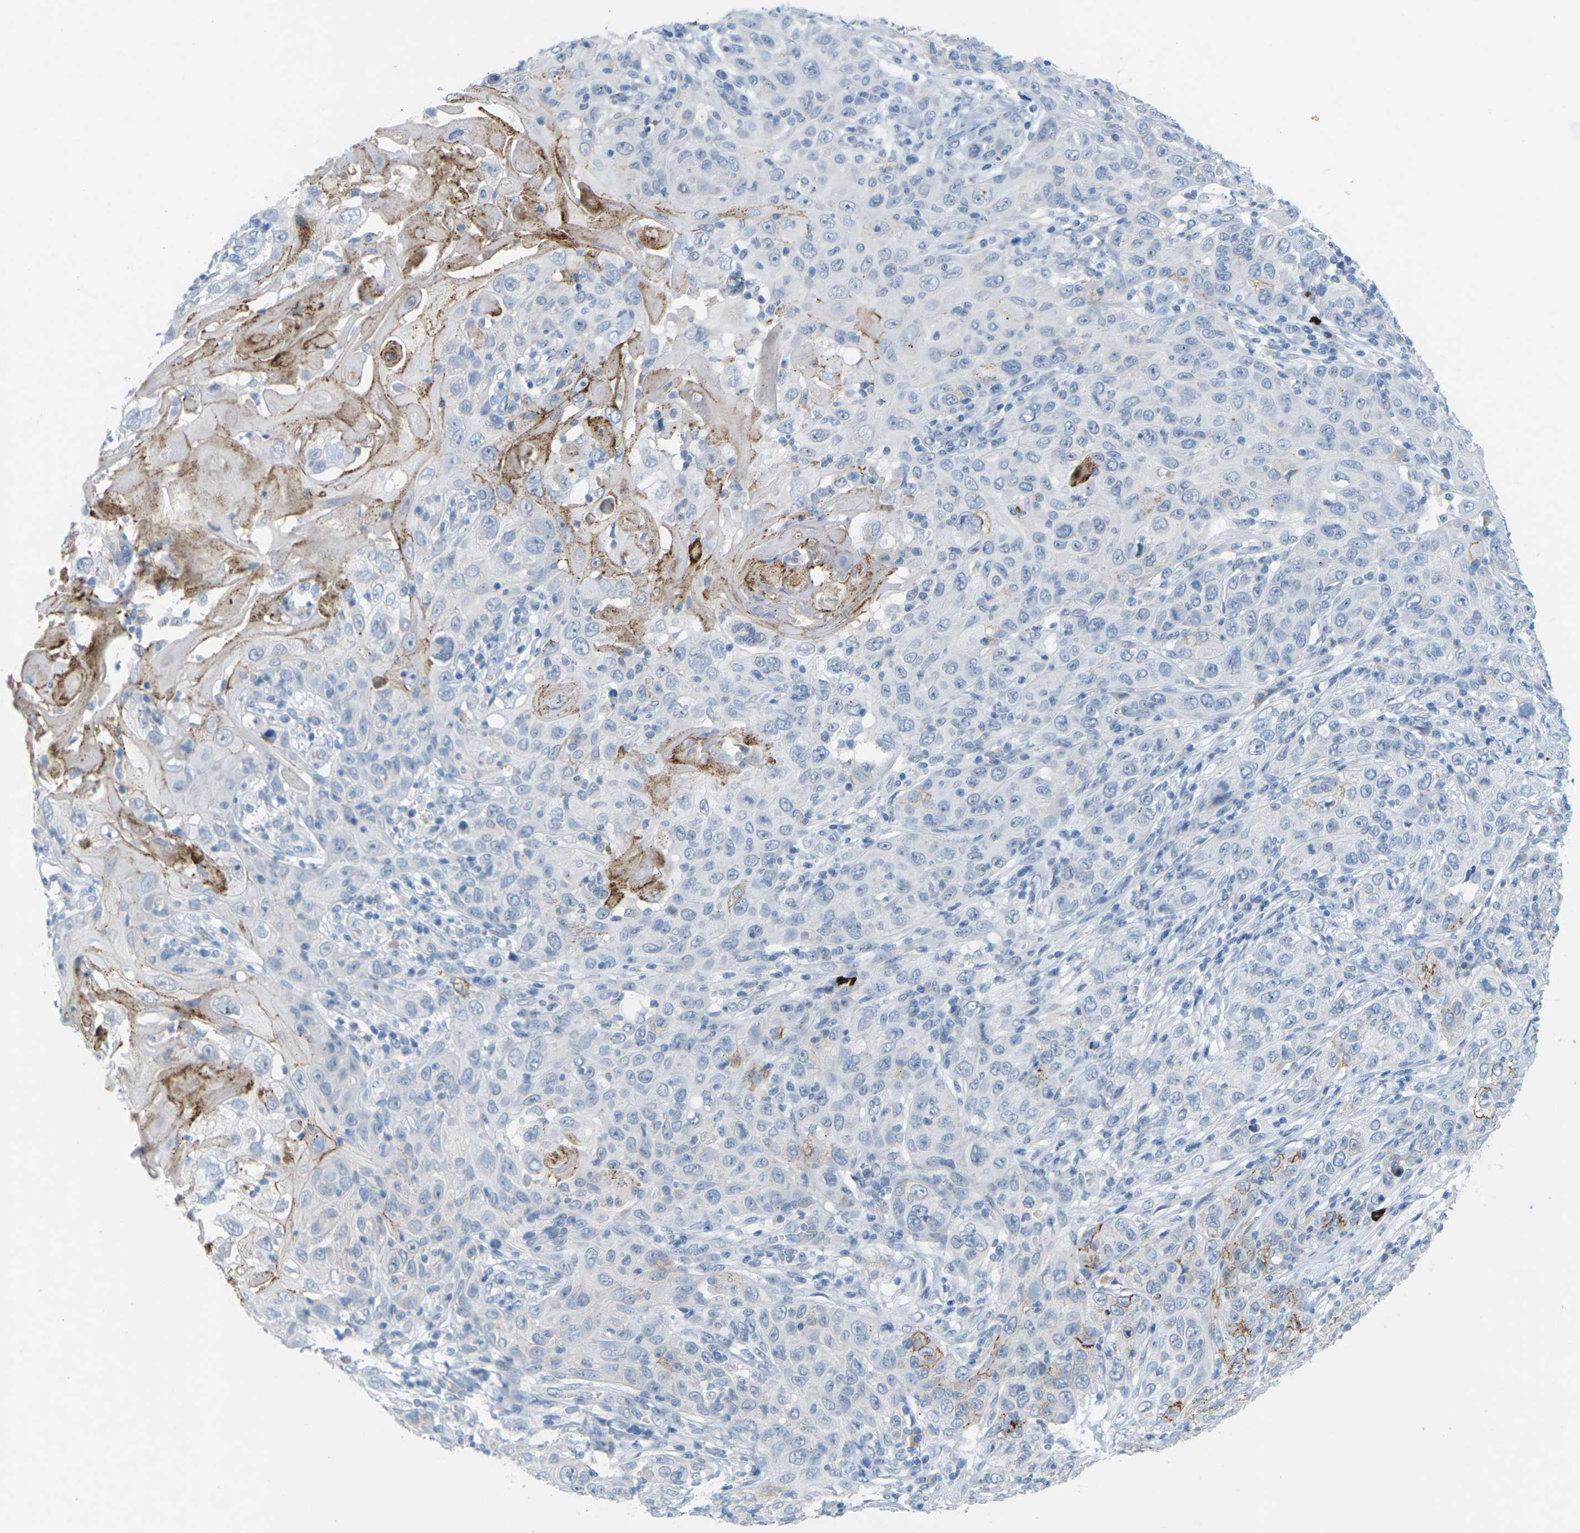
{"staining": {"intensity": "negative", "quantity": "none", "location": "none"}, "tissue": "skin cancer", "cell_type": "Tumor cells", "image_type": "cancer", "snomed": [{"axis": "morphology", "description": "Squamous cell carcinoma, NOS"}, {"axis": "topography", "description": "Skin"}], "caption": "Micrograph shows no protein staining in tumor cells of skin cancer (squamous cell carcinoma) tissue. (IHC, brightfield microscopy, high magnification).", "gene": "CLDN3", "patient": {"sex": "female", "age": 88}}